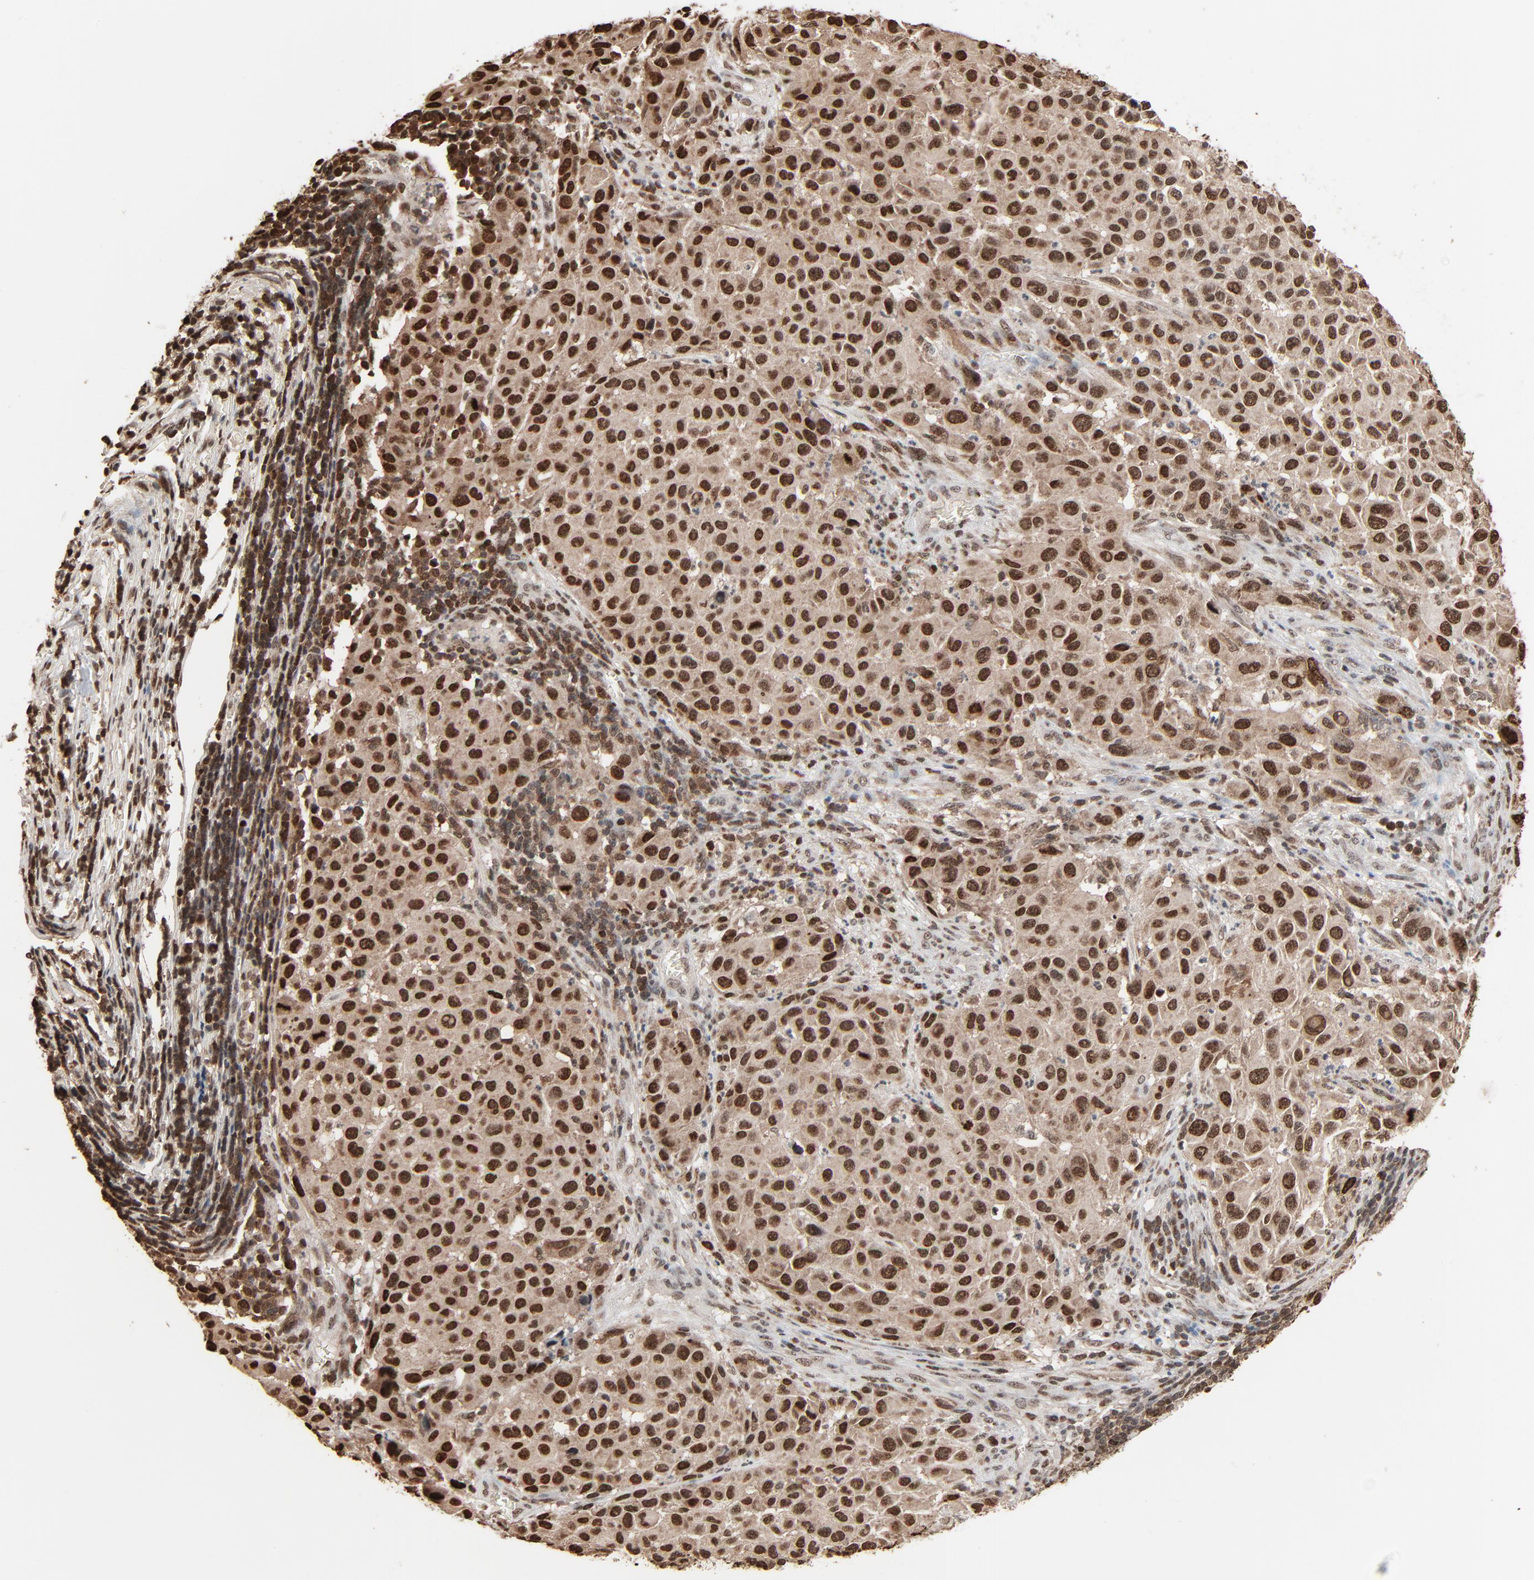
{"staining": {"intensity": "strong", "quantity": ">75%", "location": "cytoplasmic/membranous,nuclear"}, "tissue": "melanoma", "cell_type": "Tumor cells", "image_type": "cancer", "snomed": [{"axis": "morphology", "description": "Malignant melanoma, Metastatic site"}, {"axis": "topography", "description": "Lymph node"}], "caption": "IHC histopathology image of neoplastic tissue: melanoma stained using immunohistochemistry demonstrates high levels of strong protein expression localized specifically in the cytoplasmic/membranous and nuclear of tumor cells, appearing as a cytoplasmic/membranous and nuclear brown color.", "gene": "RPS6KA3", "patient": {"sex": "male", "age": 61}}